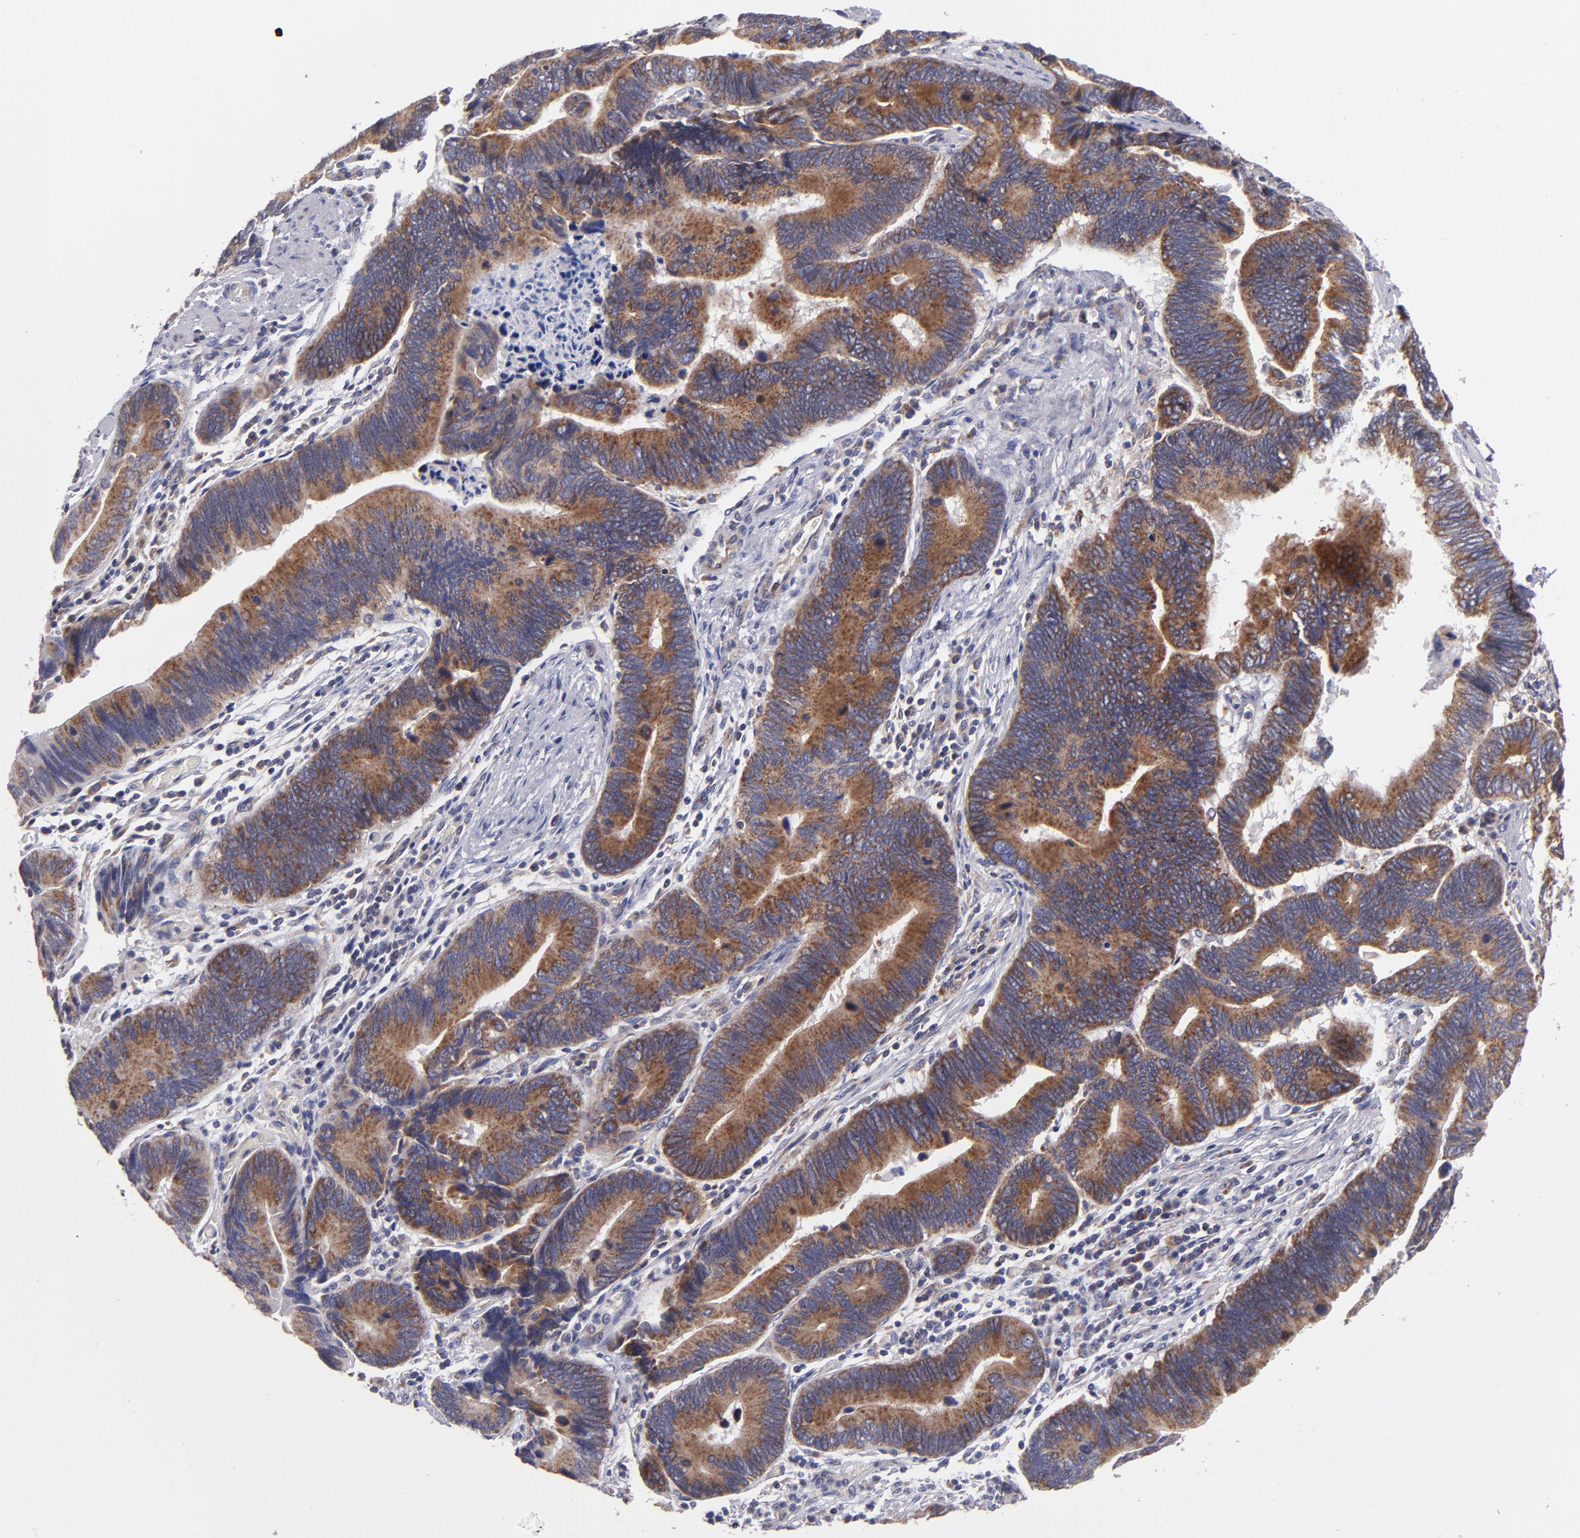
{"staining": {"intensity": "moderate", "quantity": ">75%", "location": "cytoplasmic/membranous"}, "tissue": "pancreatic cancer", "cell_type": "Tumor cells", "image_type": "cancer", "snomed": [{"axis": "morphology", "description": "Adenocarcinoma, NOS"}, {"axis": "topography", "description": "Pancreas"}], "caption": "Protein expression analysis of pancreatic cancer shows moderate cytoplasmic/membranous staining in approximately >75% of tumor cells.", "gene": "CLTA", "patient": {"sex": "female", "age": 70}}